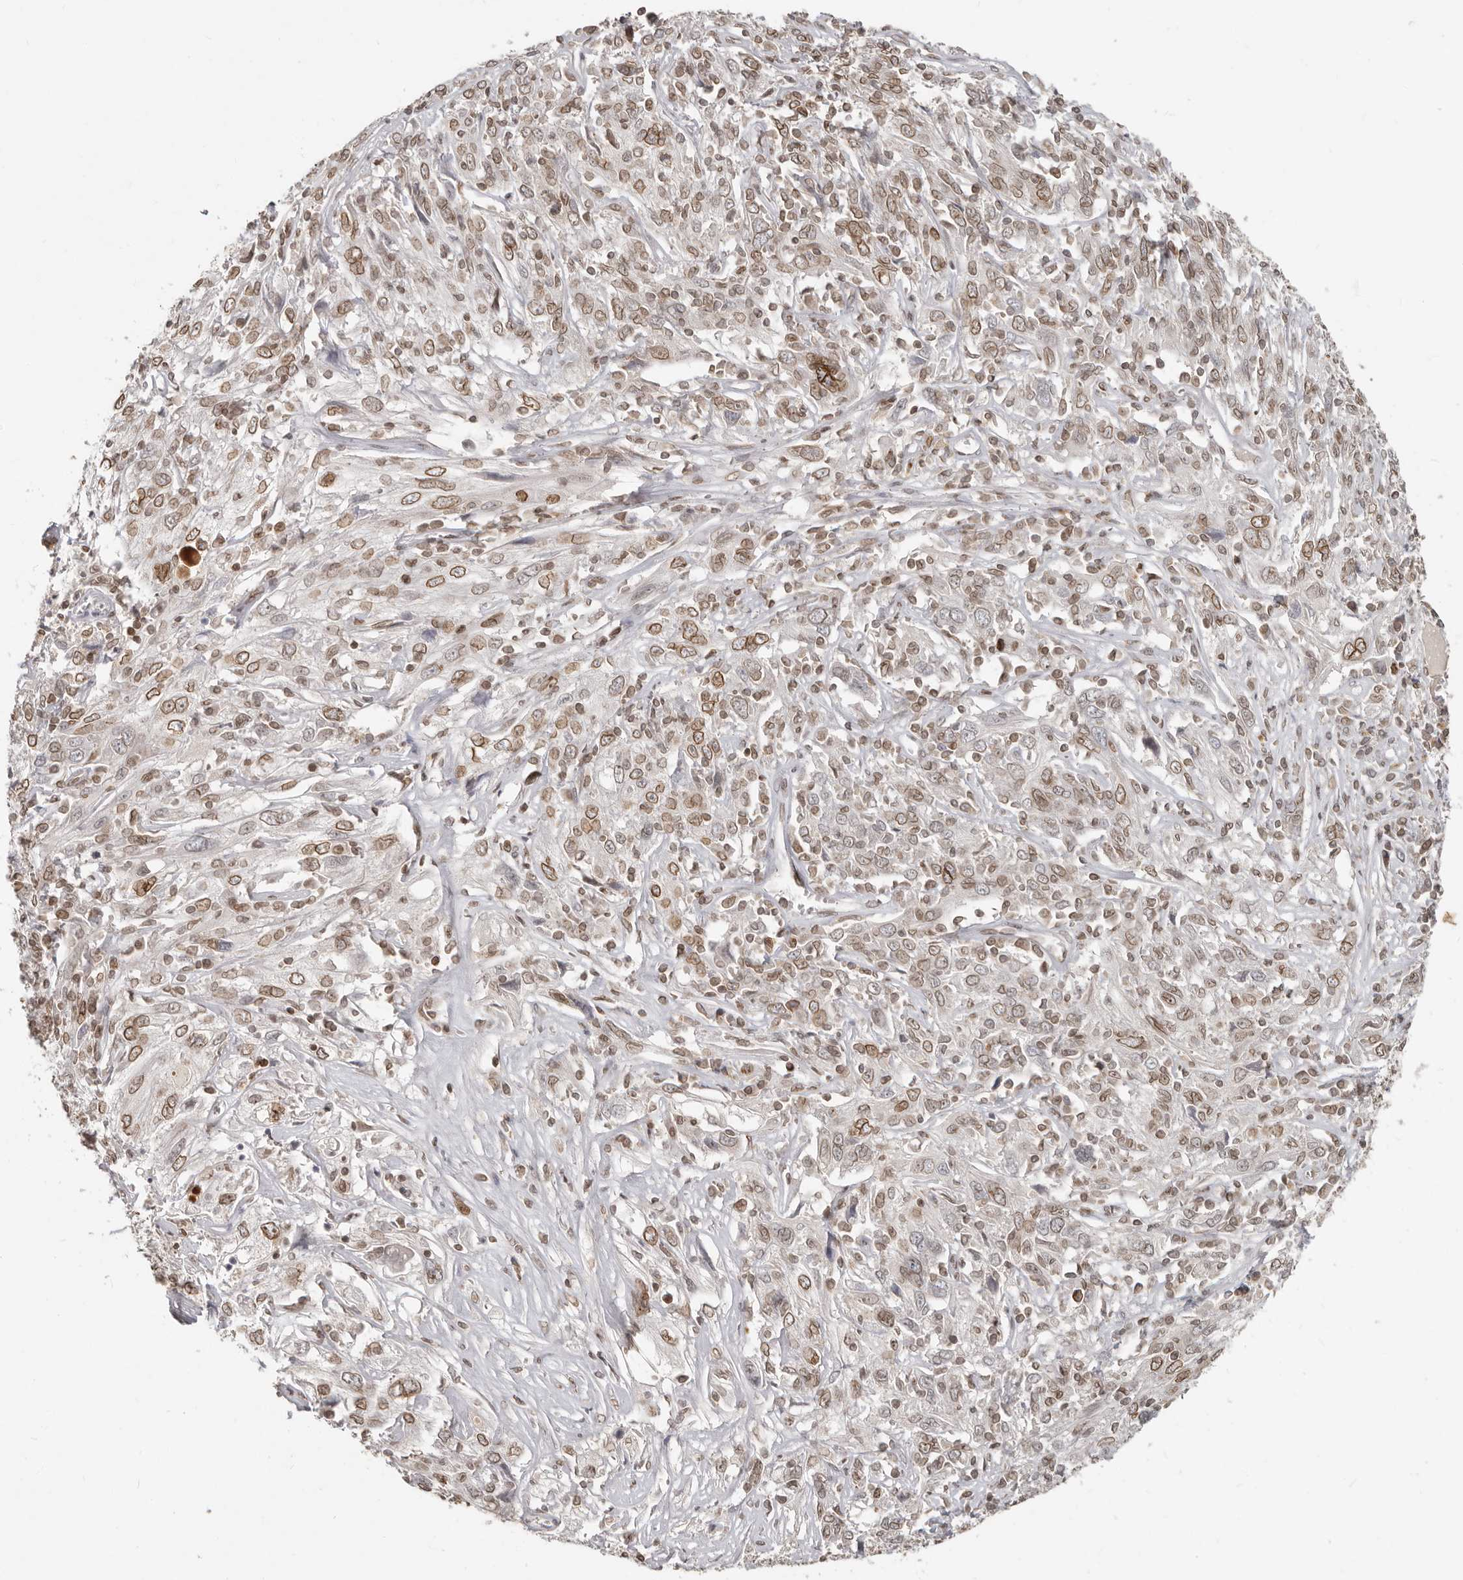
{"staining": {"intensity": "moderate", "quantity": ">75%", "location": "cytoplasmic/membranous,nuclear"}, "tissue": "cervical cancer", "cell_type": "Tumor cells", "image_type": "cancer", "snomed": [{"axis": "morphology", "description": "Squamous cell carcinoma, NOS"}, {"axis": "topography", "description": "Cervix"}], "caption": "A medium amount of moderate cytoplasmic/membranous and nuclear staining is appreciated in approximately >75% of tumor cells in cervical cancer (squamous cell carcinoma) tissue. Ihc stains the protein of interest in brown and the nuclei are stained blue.", "gene": "NUP153", "patient": {"sex": "female", "age": 46}}